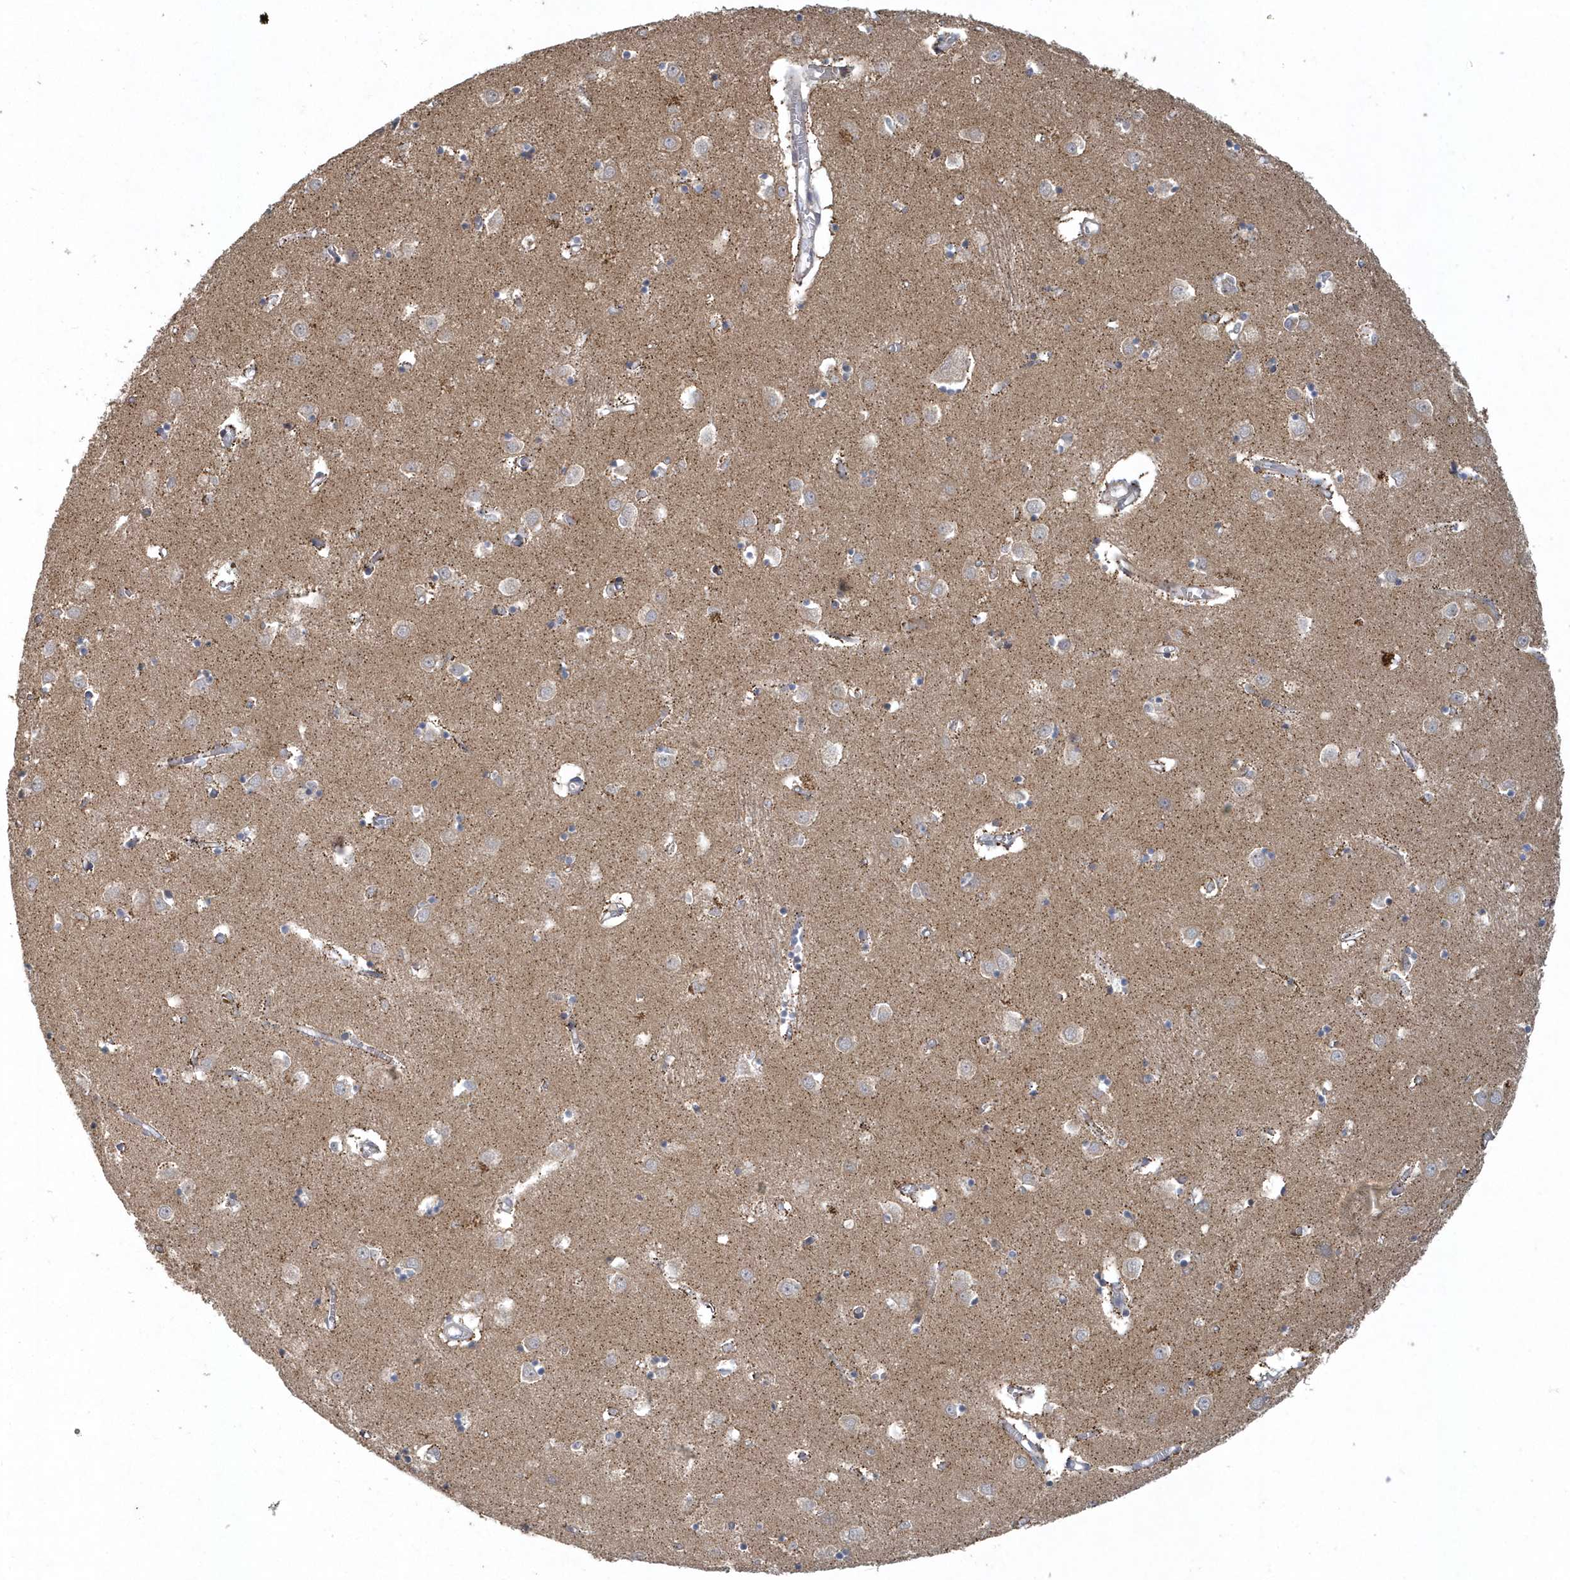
{"staining": {"intensity": "negative", "quantity": "none", "location": "none"}, "tissue": "caudate", "cell_type": "Glial cells", "image_type": "normal", "snomed": [{"axis": "morphology", "description": "Normal tissue, NOS"}, {"axis": "topography", "description": "Lateral ventricle wall"}], "caption": "The micrograph displays no staining of glial cells in normal caudate.", "gene": "TRAIP", "patient": {"sex": "male", "age": 70}}